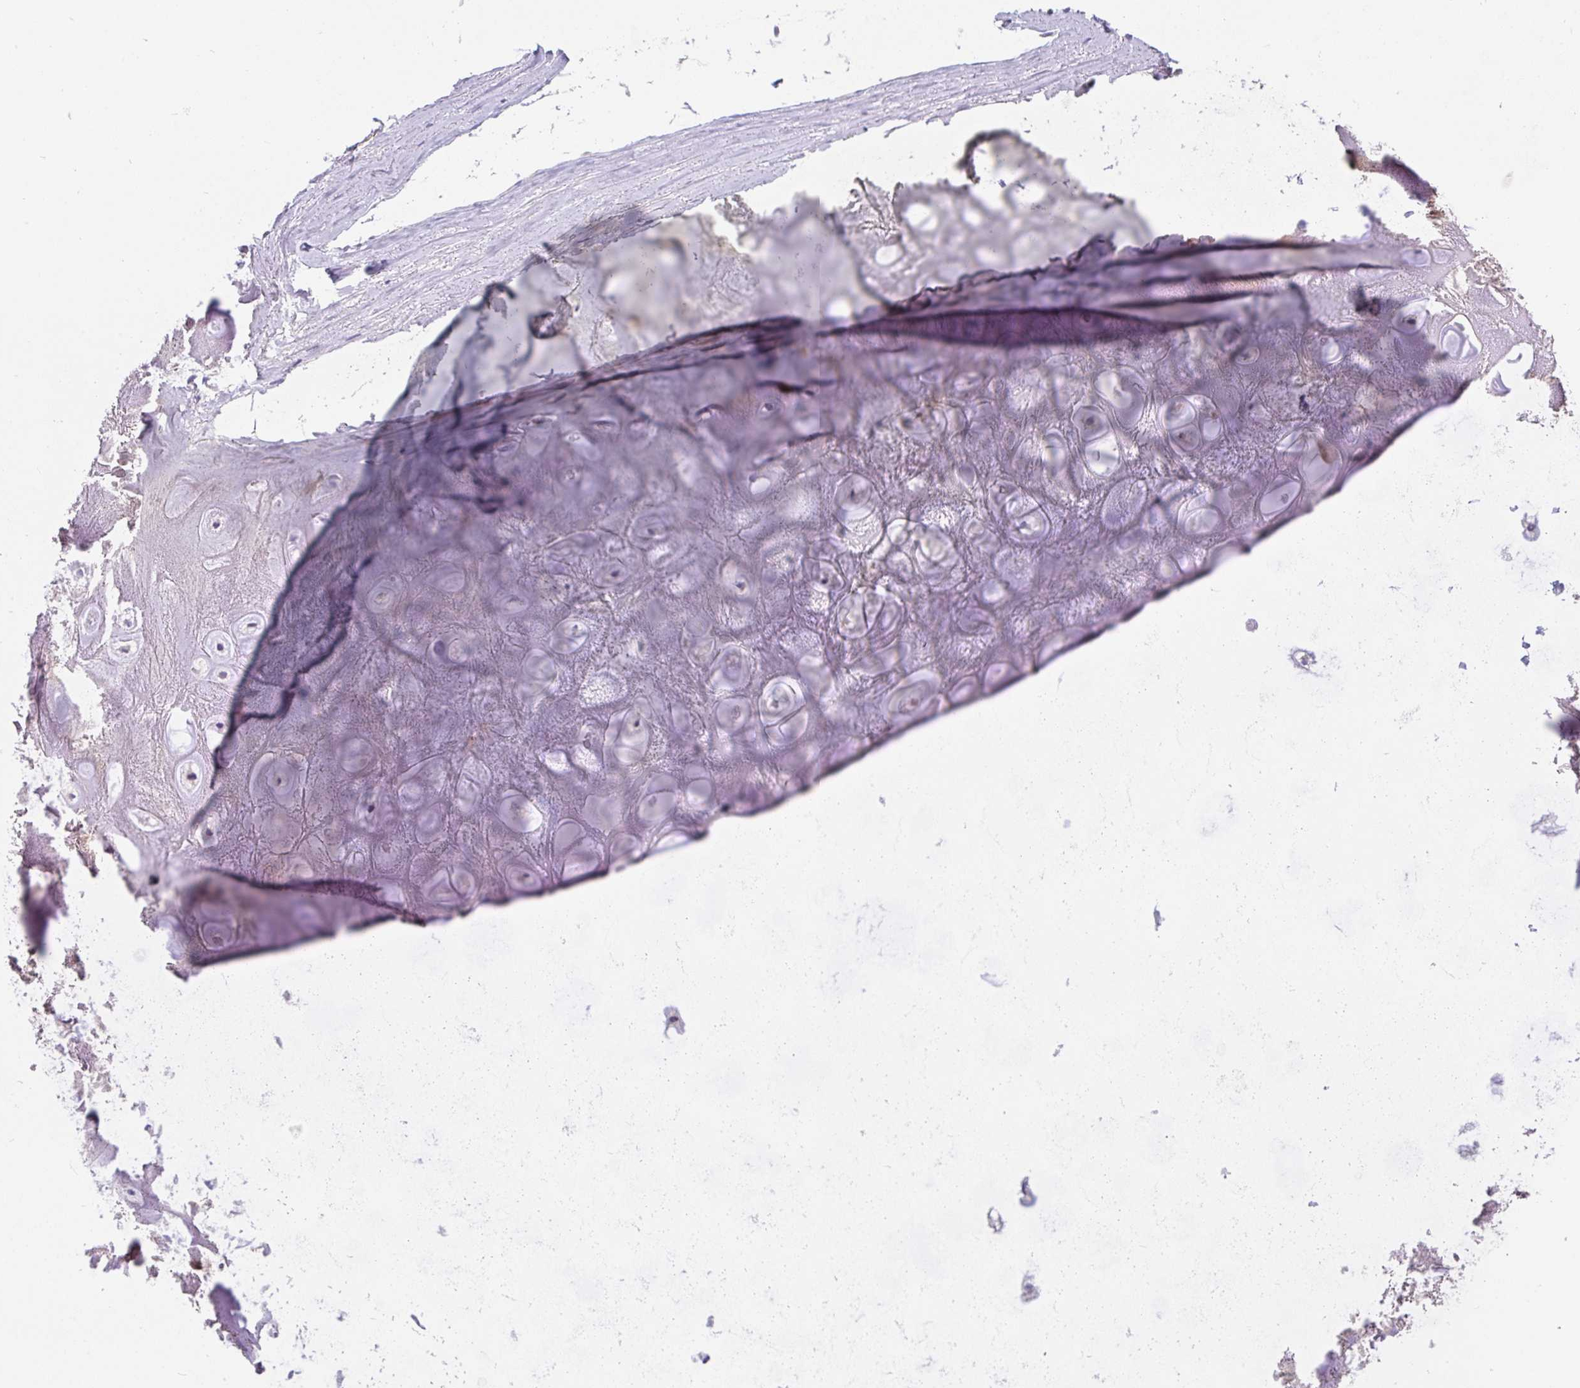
{"staining": {"intensity": "negative", "quantity": "none", "location": "none"}, "tissue": "soft tissue", "cell_type": "Chondrocytes", "image_type": "normal", "snomed": [{"axis": "morphology", "description": "Normal tissue, NOS"}, {"axis": "topography", "description": "Lymph node"}, {"axis": "topography", "description": "Cartilage tissue"}, {"axis": "topography", "description": "Nasopharynx"}], "caption": "The micrograph exhibits no significant staining in chondrocytes of soft tissue.", "gene": "LRRC26", "patient": {"sex": "male", "age": 63}}